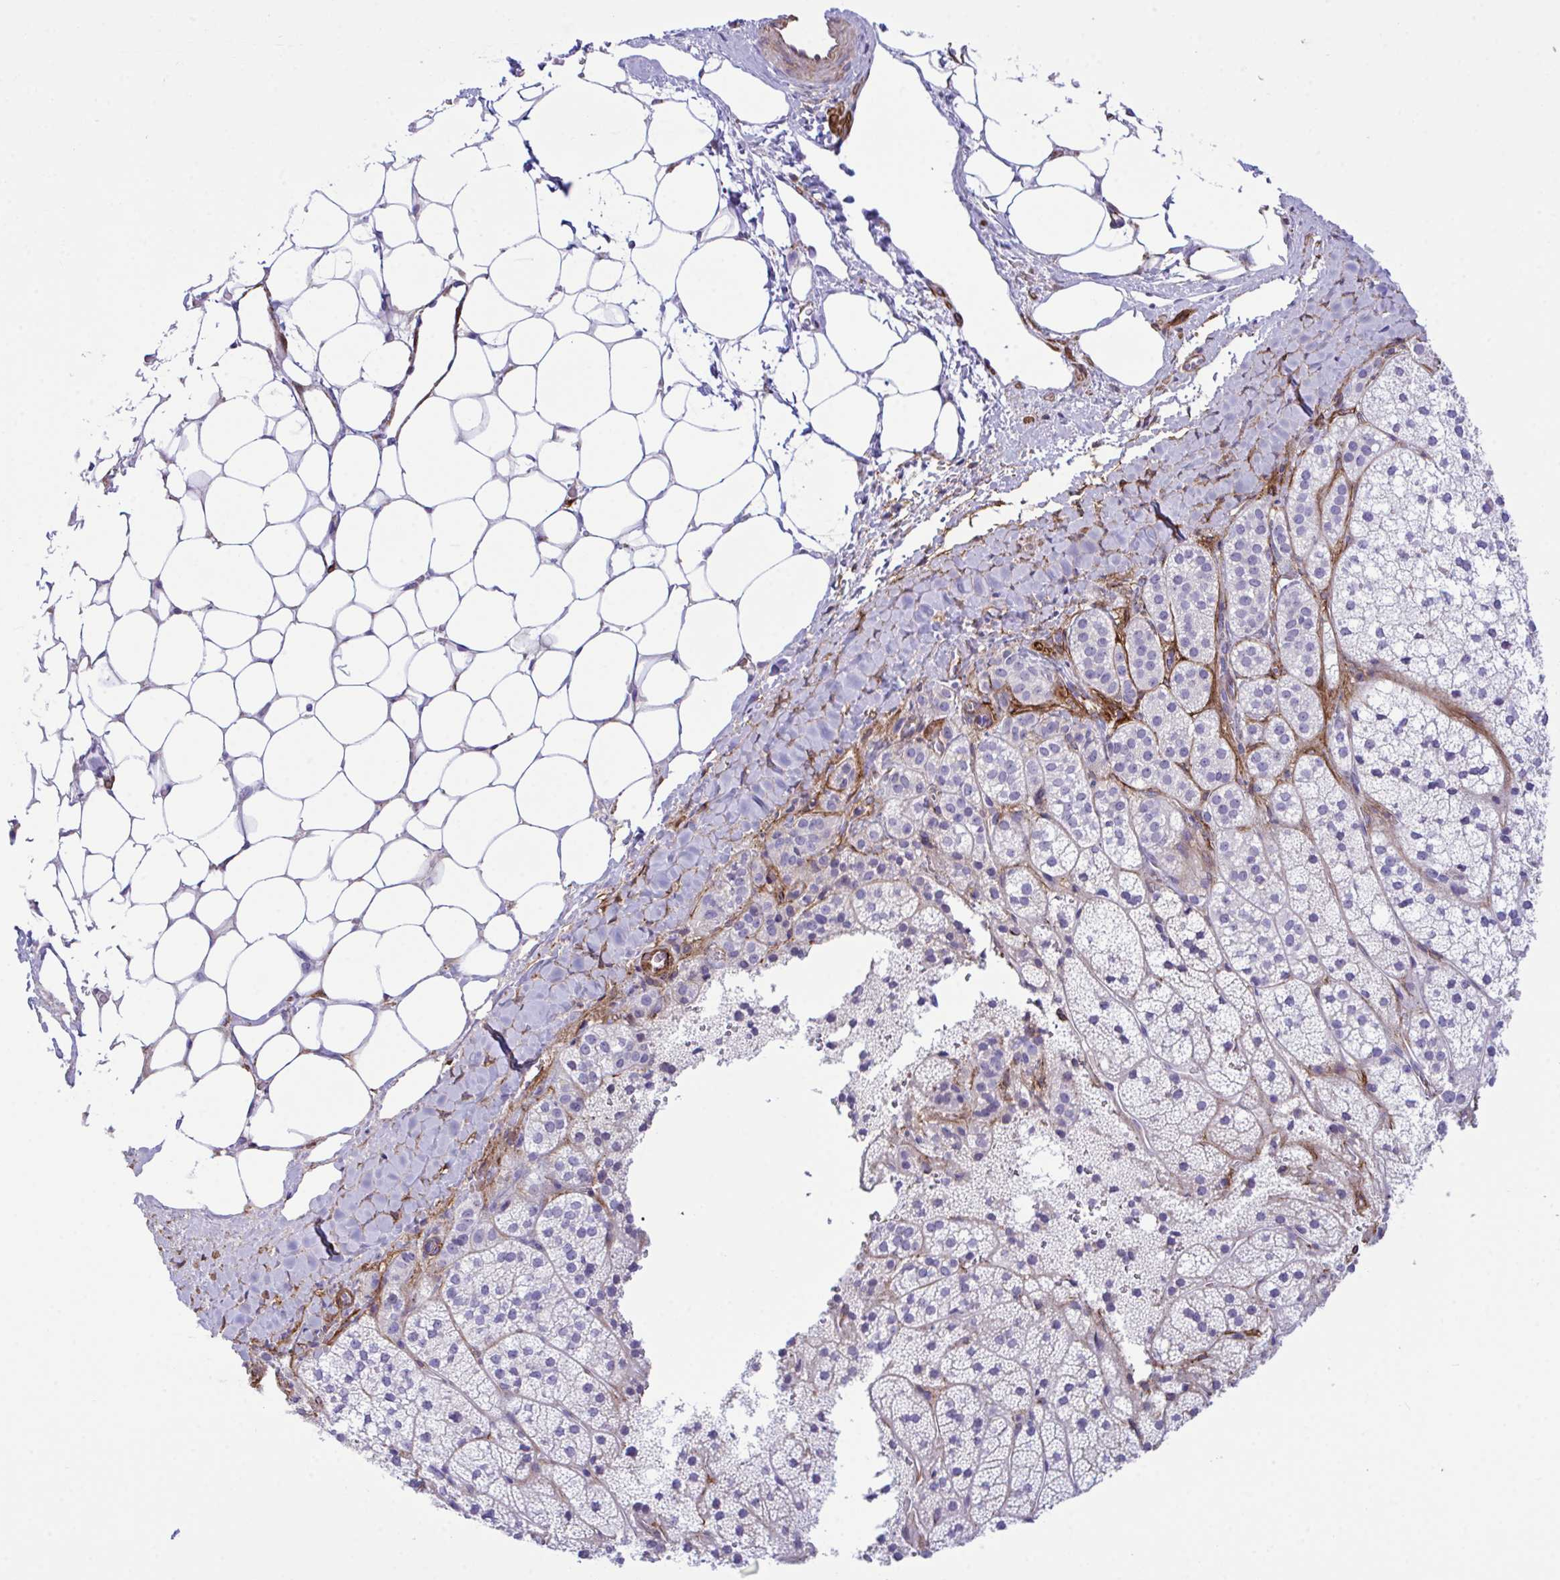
{"staining": {"intensity": "negative", "quantity": "none", "location": "none"}, "tissue": "adrenal gland", "cell_type": "Glandular cells", "image_type": "normal", "snomed": [{"axis": "morphology", "description": "Normal tissue, NOS"}, {"axis": "topography", "description": "Adrenal gland"}], "caption": "This is an immunohistochemistry (IHC) histopathology image of unremarkable human adrenal gland. There is no staining in glandular cells.", "gene": "SYNPO2L", "patient": {"sex": "male", "age": 53}}